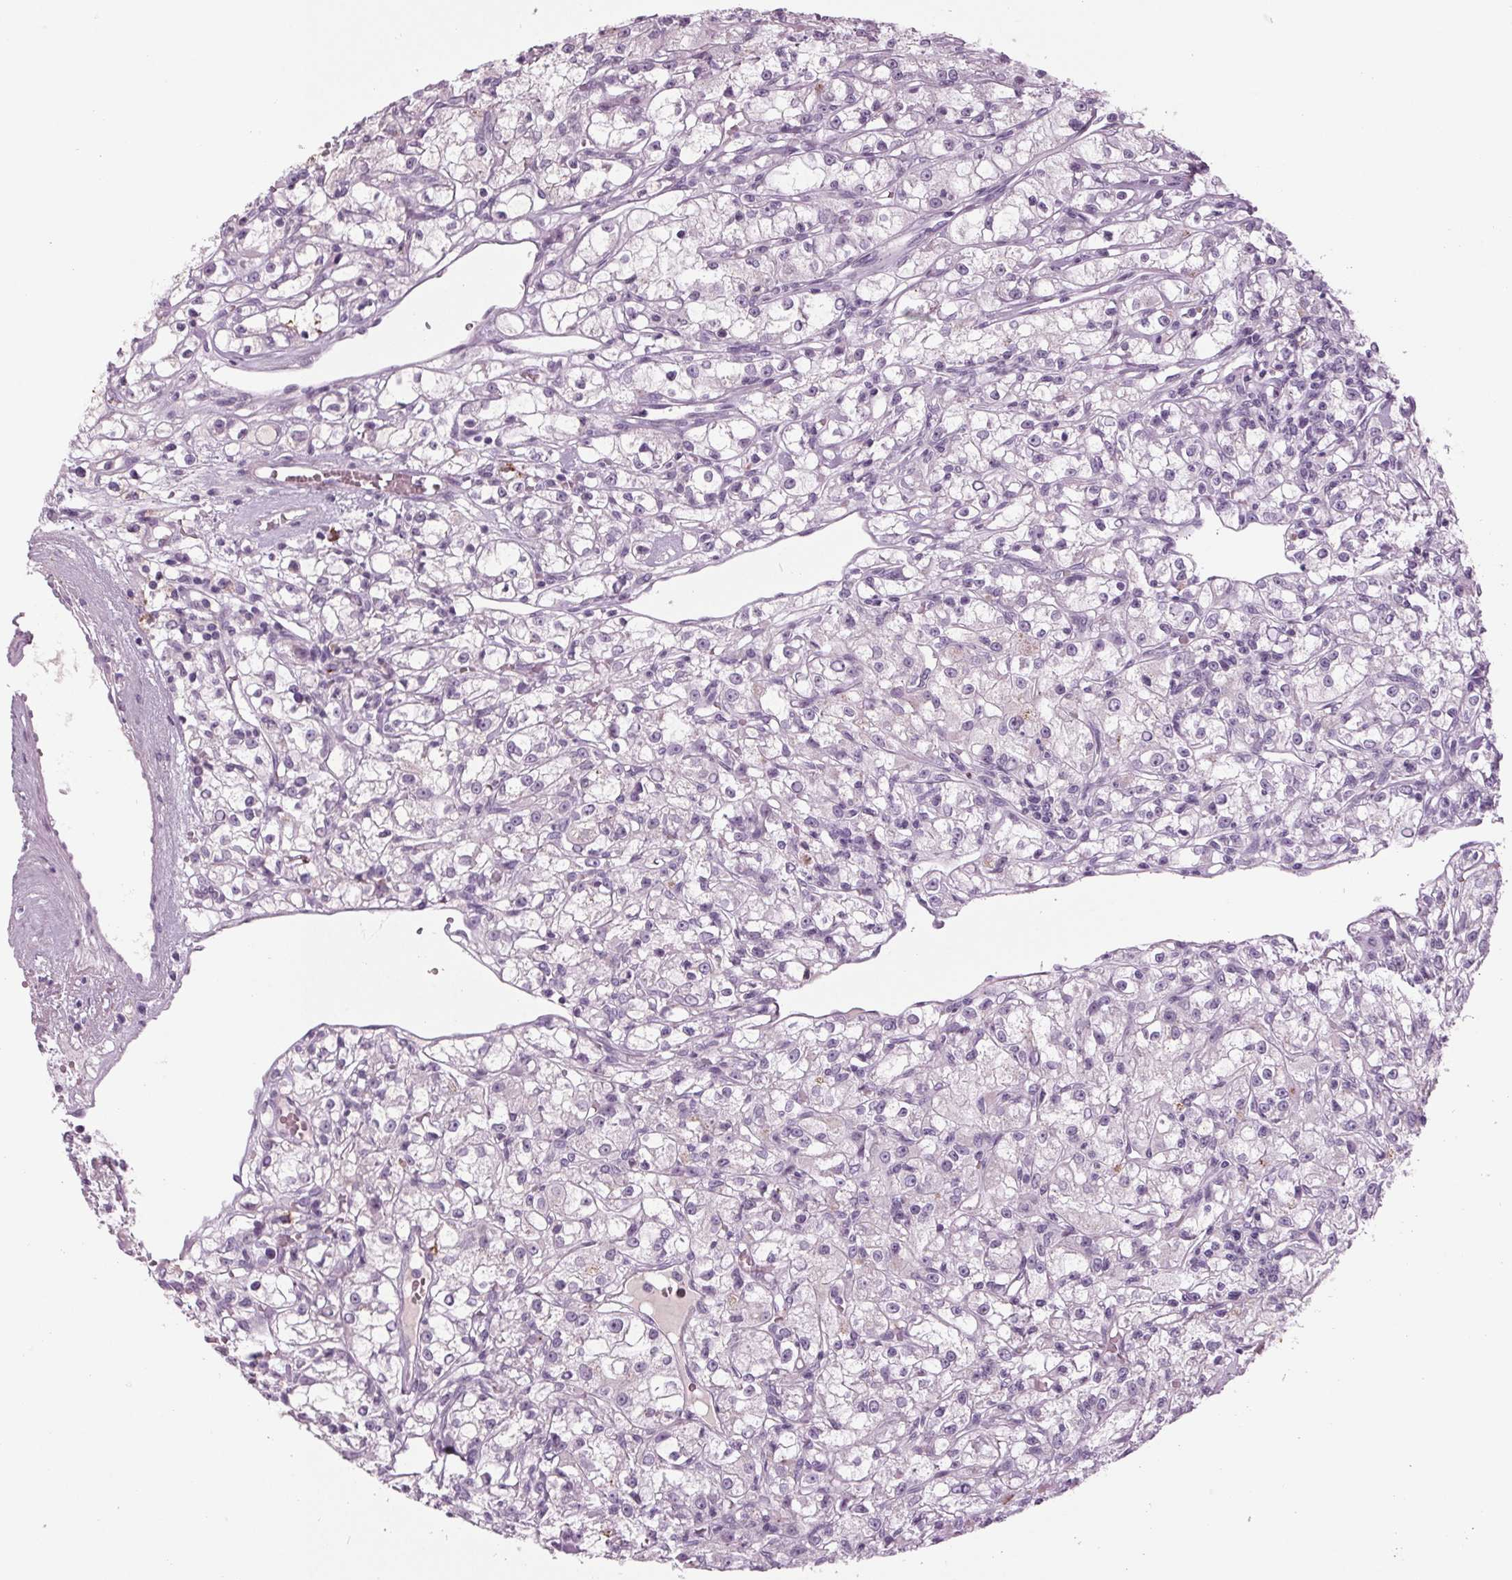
{"staining": {"intensity": "negative", "quantity": "none", "location": "none"}, "tissue": "renal cancer", "cell_type": "Tumor cells", "image_type": "cancer", "snomed": [{"axis": "morphology", "description": "Adenocarcinoma, NOS"}, {"axis": "topography", "description": "Kidney"}], "caption": "A high-resolution histopathology image shows IHC staining of renal cancer, which reveals no significant expression in tumor cells.", "gene": "CYP3A43", "patient": {"sex": "female", "age": 59}}